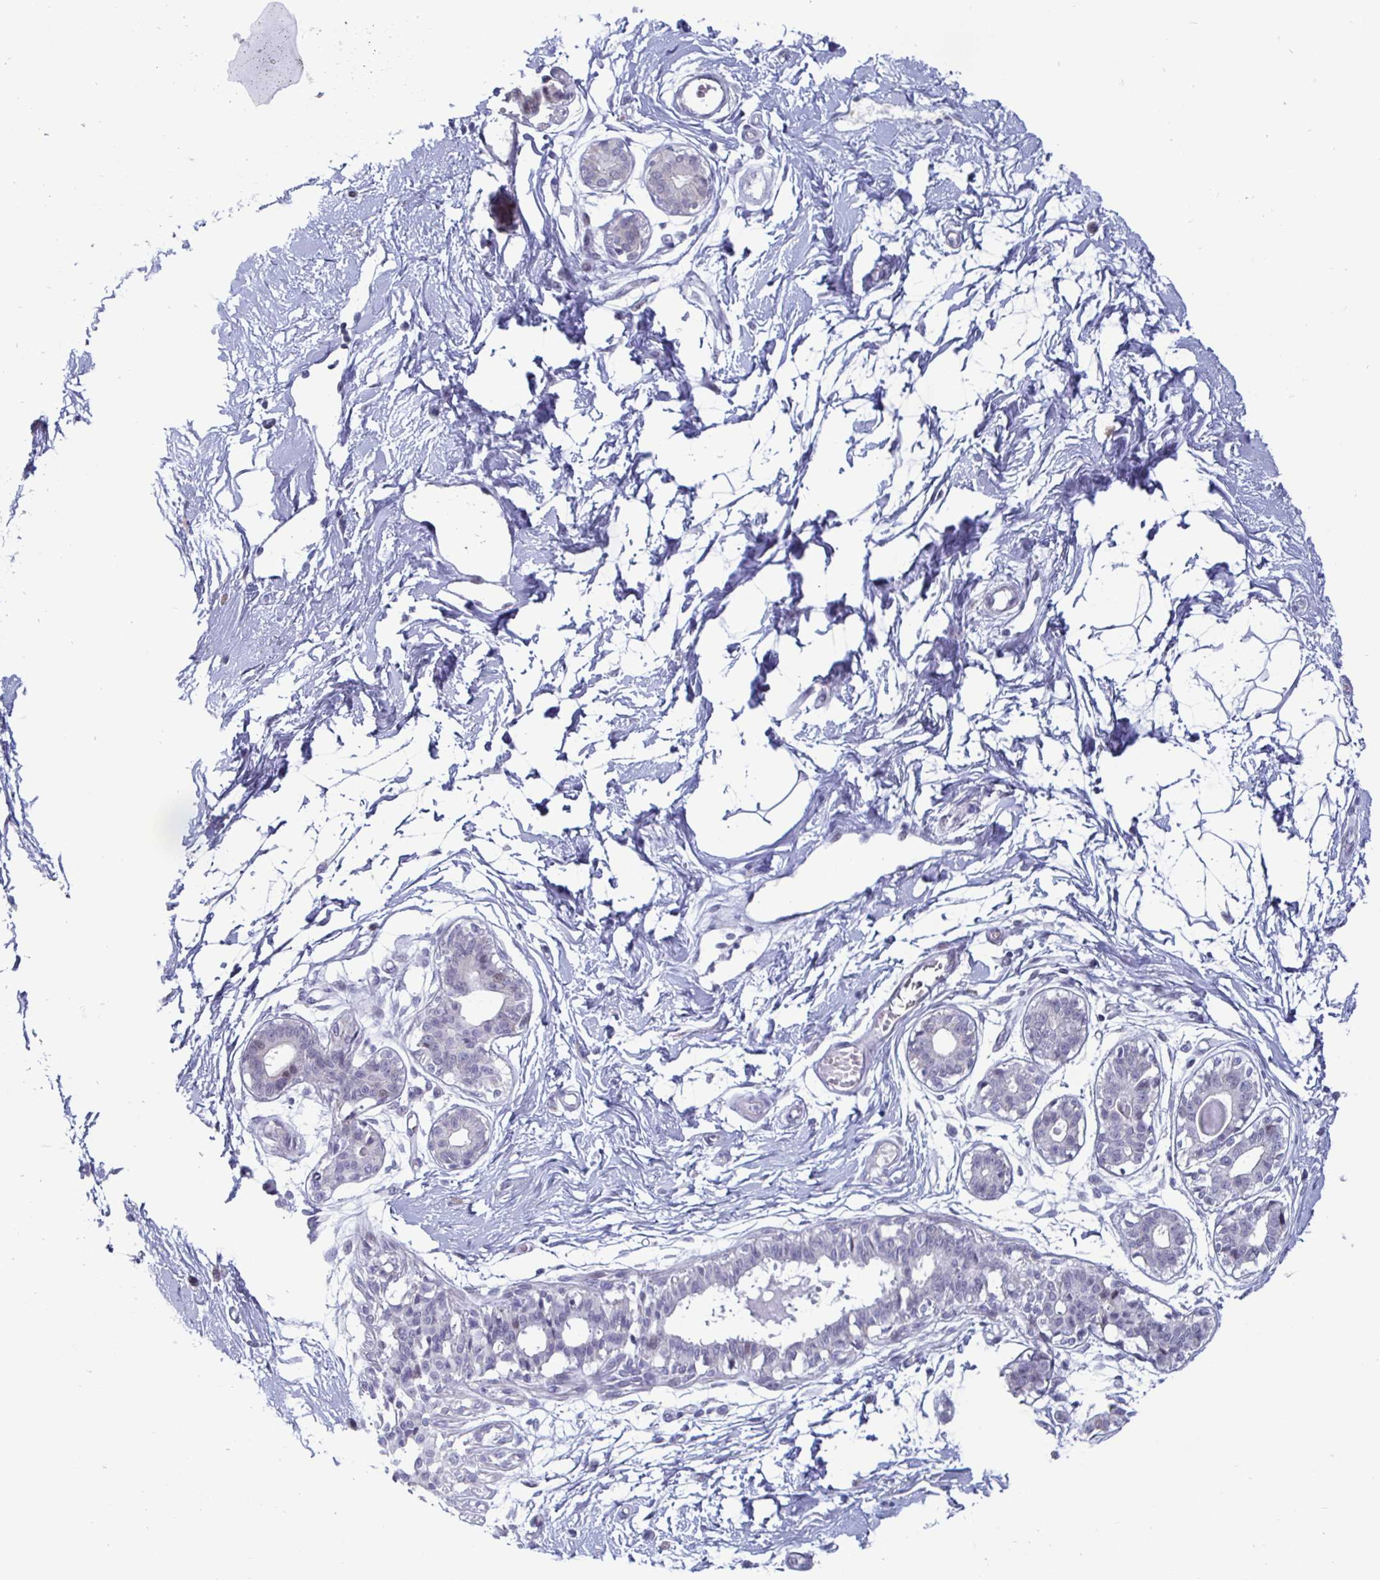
{"staining": {"intensity": "negative", "quantity": "none", "location": "none"}, "tissue": "breast", "cell_type": "Adipocytes", "image_type": "normal", "snomed": [{"axis": "morphology", "description": "Normal tissue, NOS"}, {"axis": "topography", "description": "Breast"}], "caption": "Adipocytes are negative for brown protein staining in unremarkable breast. (IHC, brightfield microscopy, high magnification).", "gene": "OOSP2", "patient": {"sex": "female", "age": 45}}